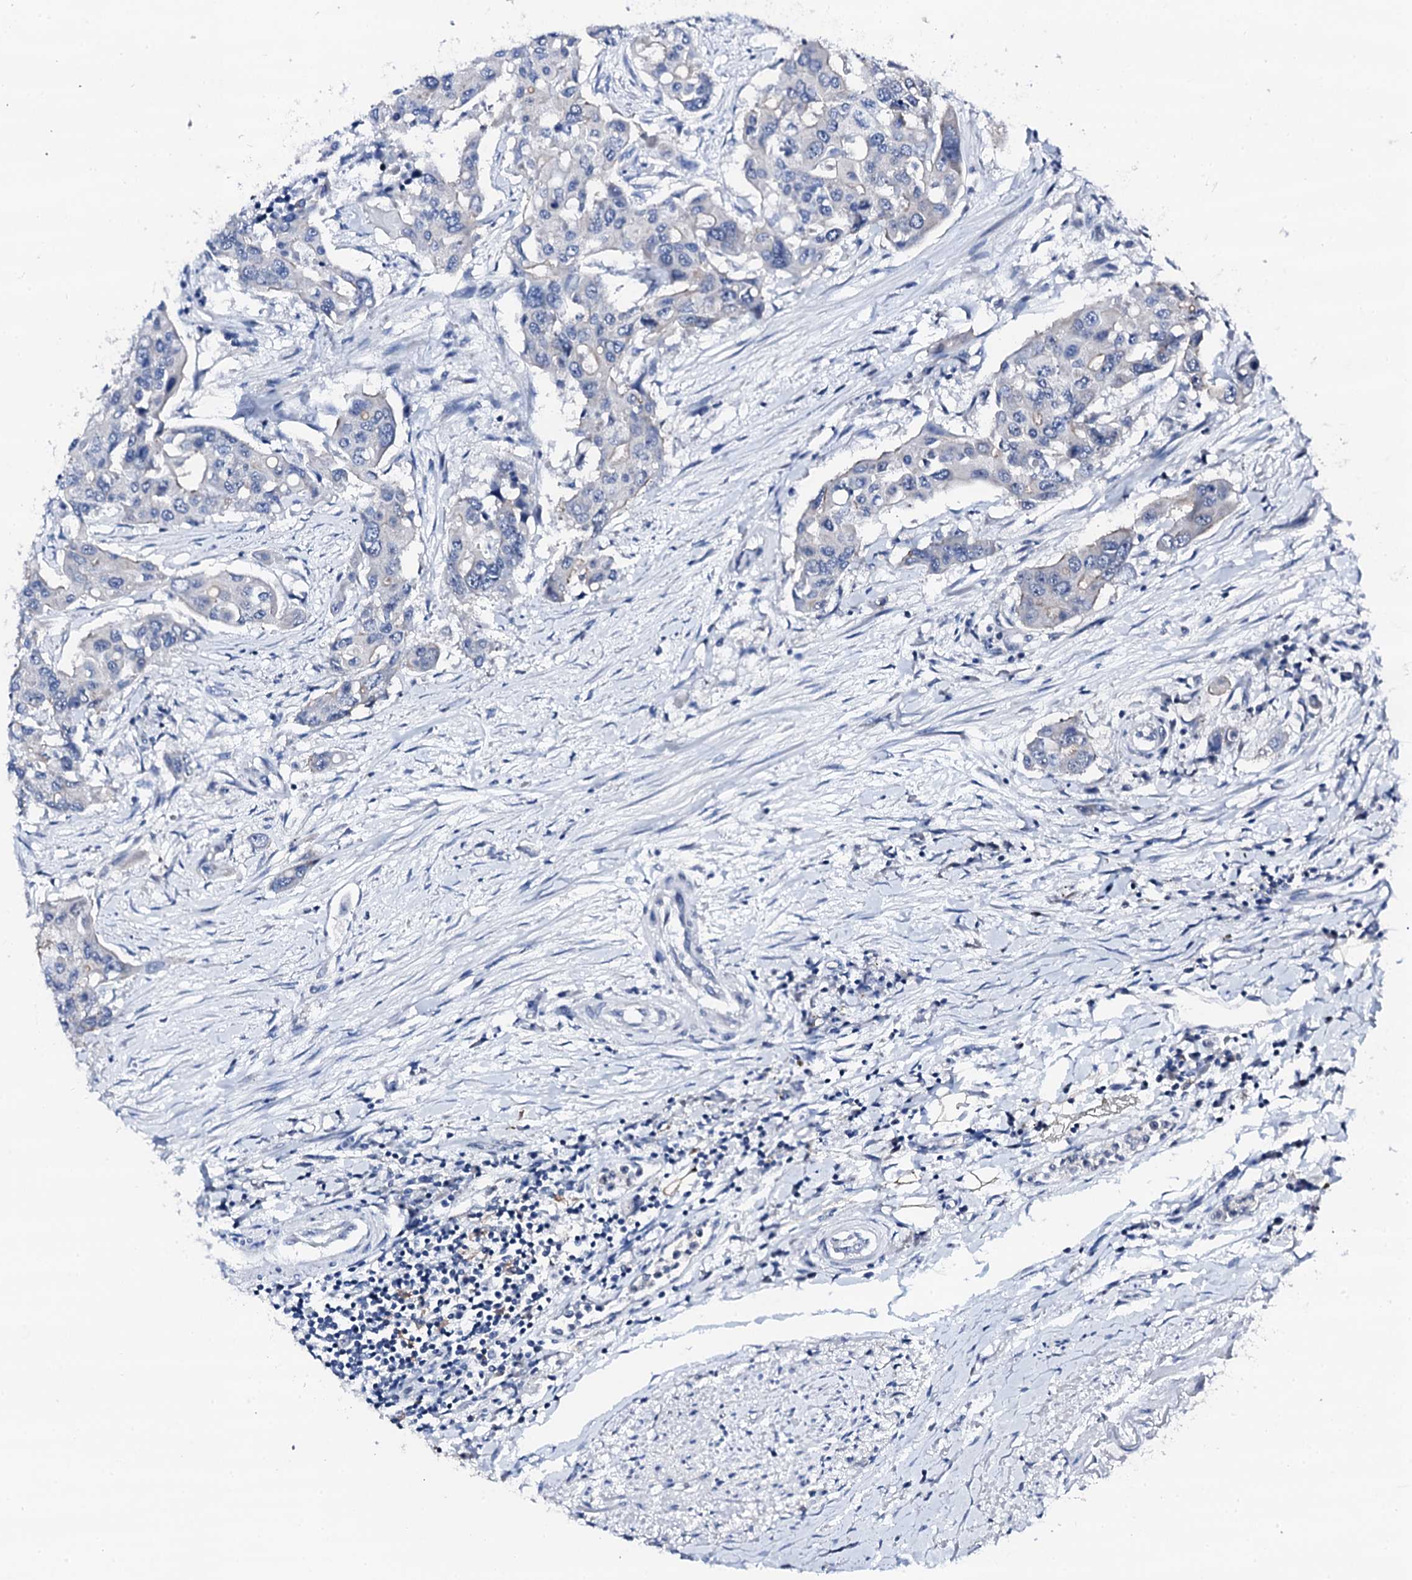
{"staining": {"intensity": "negative", "quantity": "none", "location": "none"}, "tissue": "colorectal cancer", "cell_type": "Tumor cells", "image_type": "cancer", "snomed": [{"axis": "morphology", "description": "Adenocarcinoma, NOS"}, {"axis": "topography", "description": "Colon"}], "caption": "Tumor cells are negative for protein expression in human colorectal cancer (adenocarcinoma).", "gene": "TRAFD1", "patient": {"sex": "male", "age": 77}}